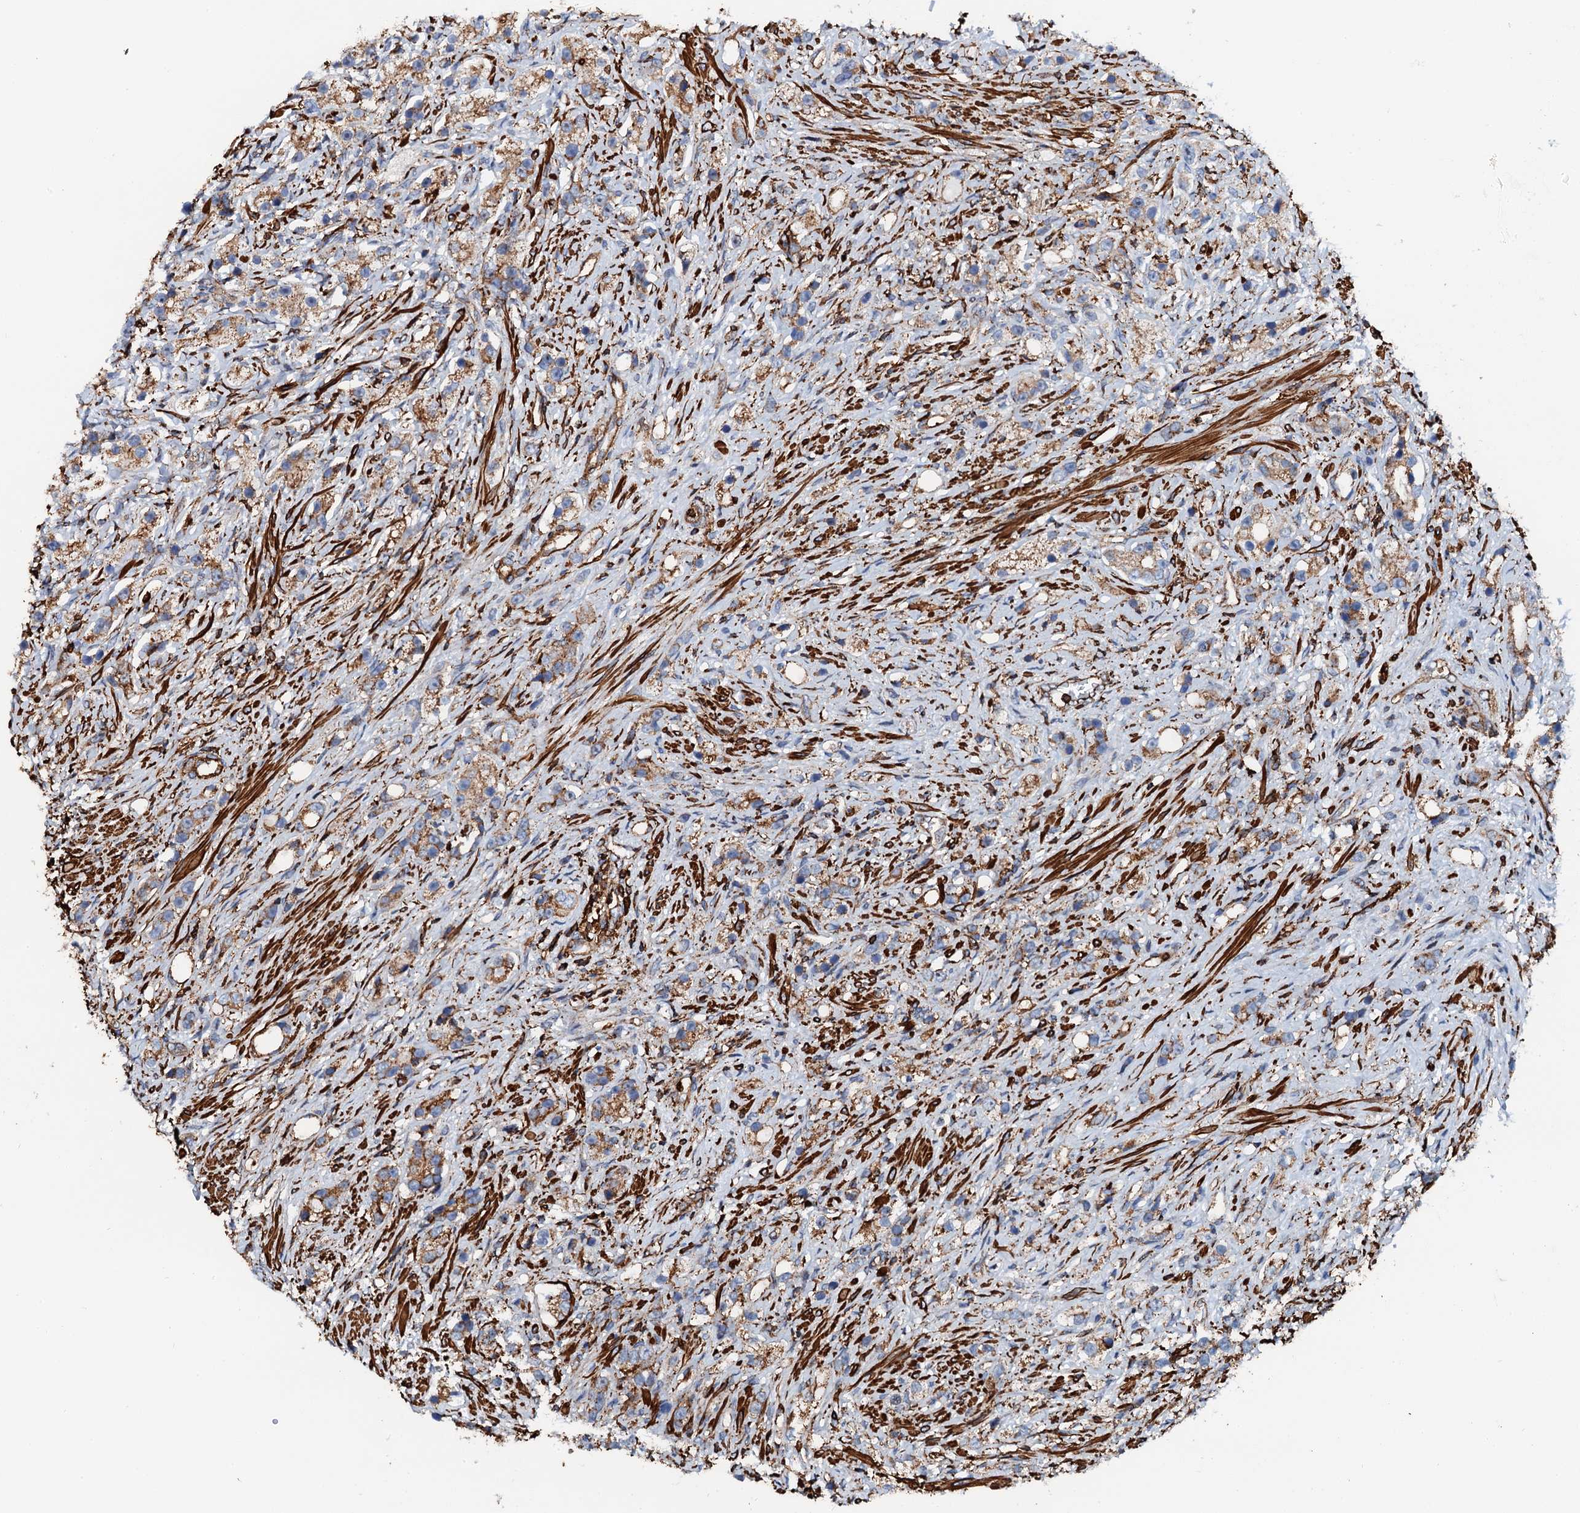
{"staining": {"intensity": "moderate", "quantity": ">75%", "location": "cytoplasmic/membranous"}, "tissue": "prostate cancer", "cell_type": "Tumor cells", "image_type": "cancer", "snomed": [{"axis": "morphology", "description": "Adenocarcinoma, High grade"}, {"axis": "topography", "description": "Prostate"}], "caption": "The immunohistochemical stain shows moderate cytoplasmic/membranous positivity in tumor cells of prostate cancer (adenocarcinoma (high-grade)) tissue.", "gene": "INTS10", "patient": {"sex": "male", "age": 63}}